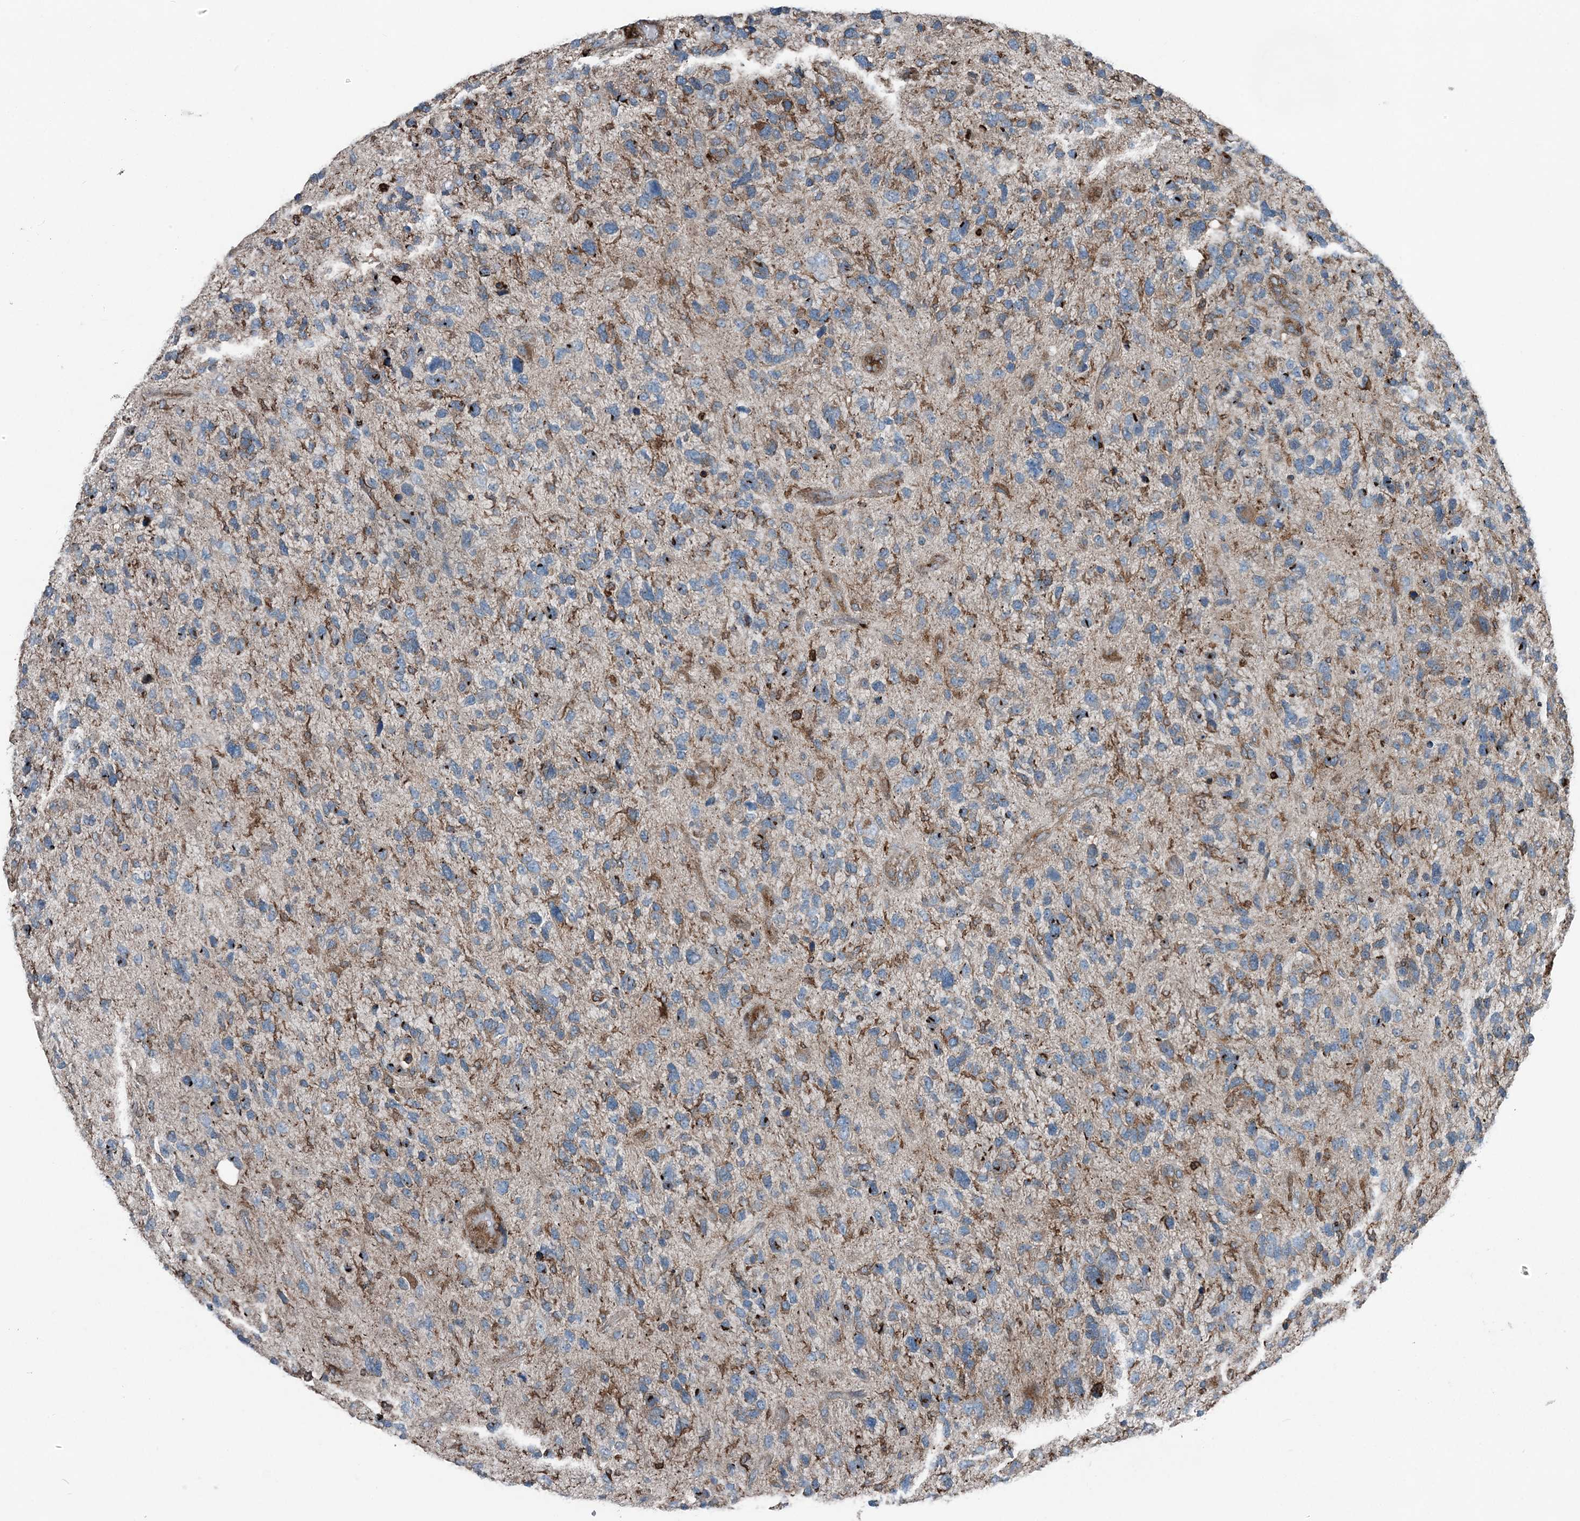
{"staining": {"intensity": "moderate", "quantity": "<25%", "location": "cytoplasmic/membranous"}, "tissue": "glioma", "cell_type": "Tumor cells", "image_type": "cancer", "snomed": [{"axis": "morphology", "description": "Glioma, malignant, High grade"}, {"axis": "topography", "description": "Brain"}], "caption": "Immunohistochemistry micrograph of neoplastic tissue: malignant glioma (high-grade) stained using IHC exhibits low levels of moderate protein expression localized specifically in the cytoplasmic/membranous of tumor cells, appearing as a cytoplasmic/membranous brown color.", "gene": "CFL1", "patient": {"sex": "female", "age": 58}}